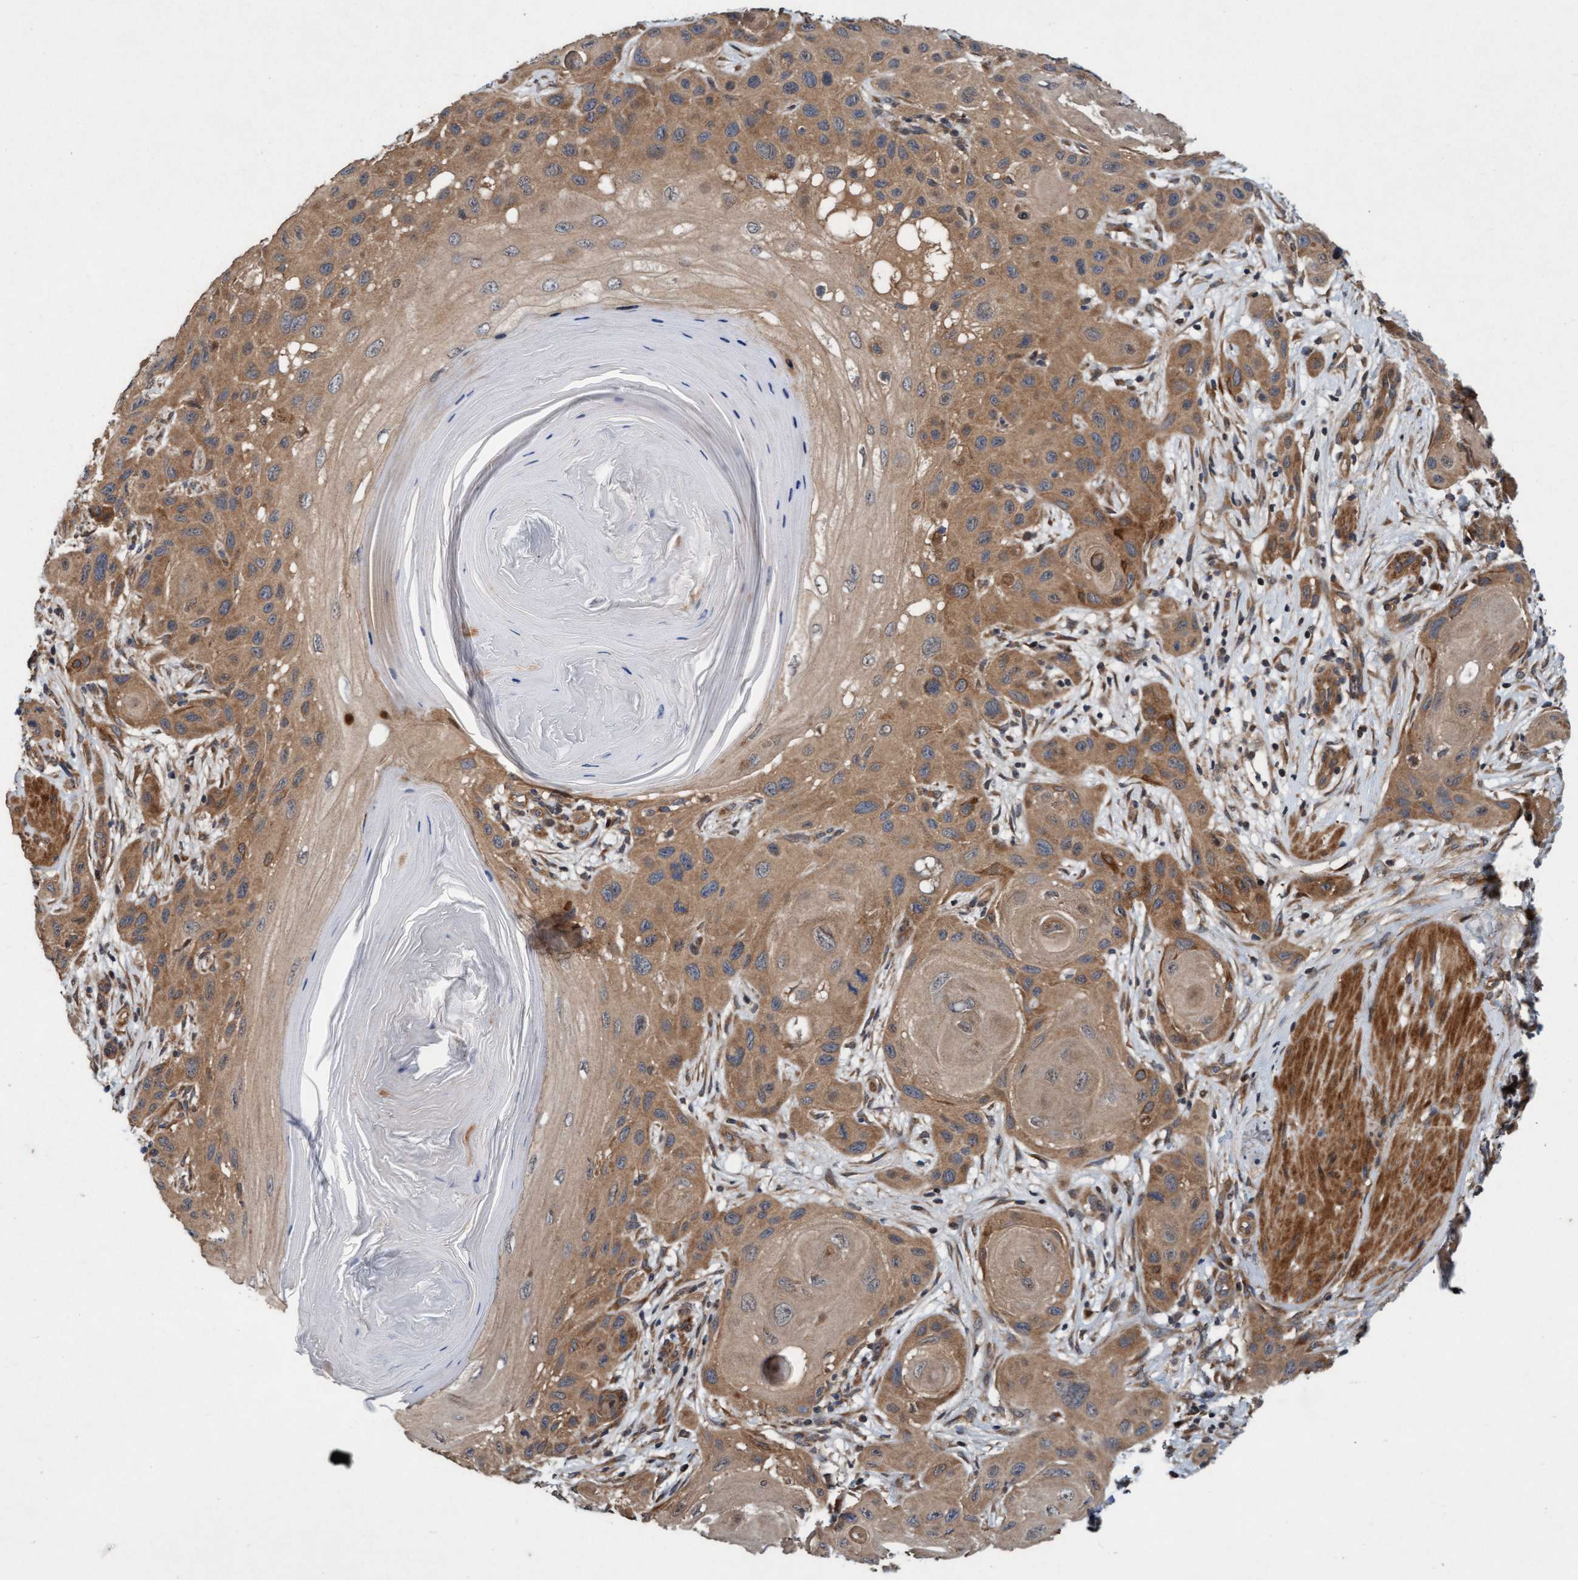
{"staining": {"intensity": "moderate", "quantity": ">75%", "location": "cytoplasmic/membranous"}, "tissue": "skin cancer", "cell_type": "Tumor cells", "image_type": "cancer", "snomed": [{"axis": "morphology", "description": "Squamous cell carcinoma, NOS"}, {"axis": "topography", "description": "Skin"}], "caption": "Moderate cytoplasmic/membranous expression for a protein is identified in about >75% of tumor cells of squamous cell carcinoma (skin) using immunohistochemistry (IHC).", "gene": "MLXIP", "patient": {"sex": "female", "age": 96}}